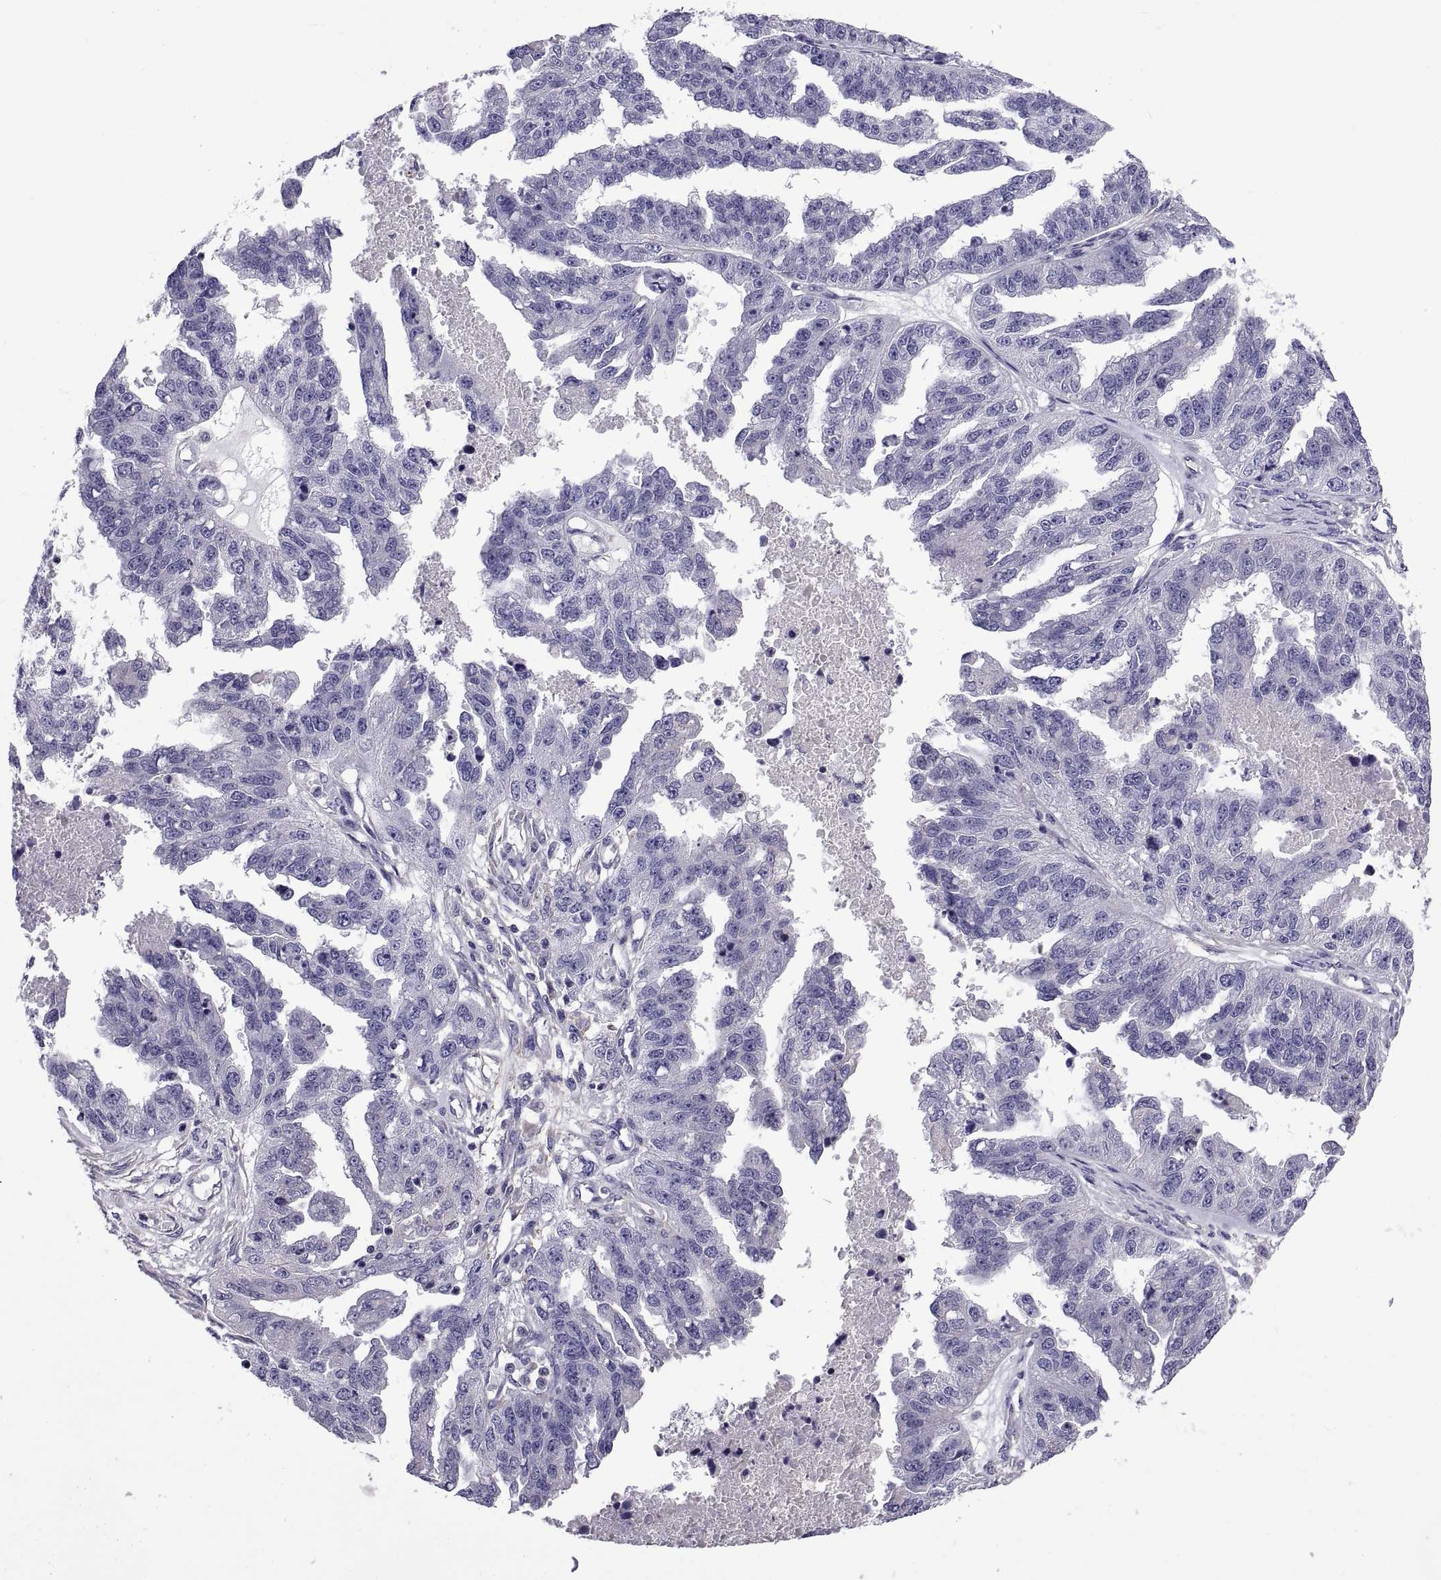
{"staining": {"intensity": "negative", "quantity": "none", "location": "none"}, "tissue": "ovarian cancer", "cell_type": "Tumor cells", "image_type": "cancer", "snomed": [{"axis": "morphology", "description": "Cystadenocarcinoma, serous, NOS"}, {"axis": "topography", "description": "Ovary"}], "caption": "Human ovarian cancer (serous cystadenocarcinoma) stained for a protein using IHC reveals no staining in tumor cells.", "gene": "TMC3", "patient": {"sex": "female", "age": 58}}